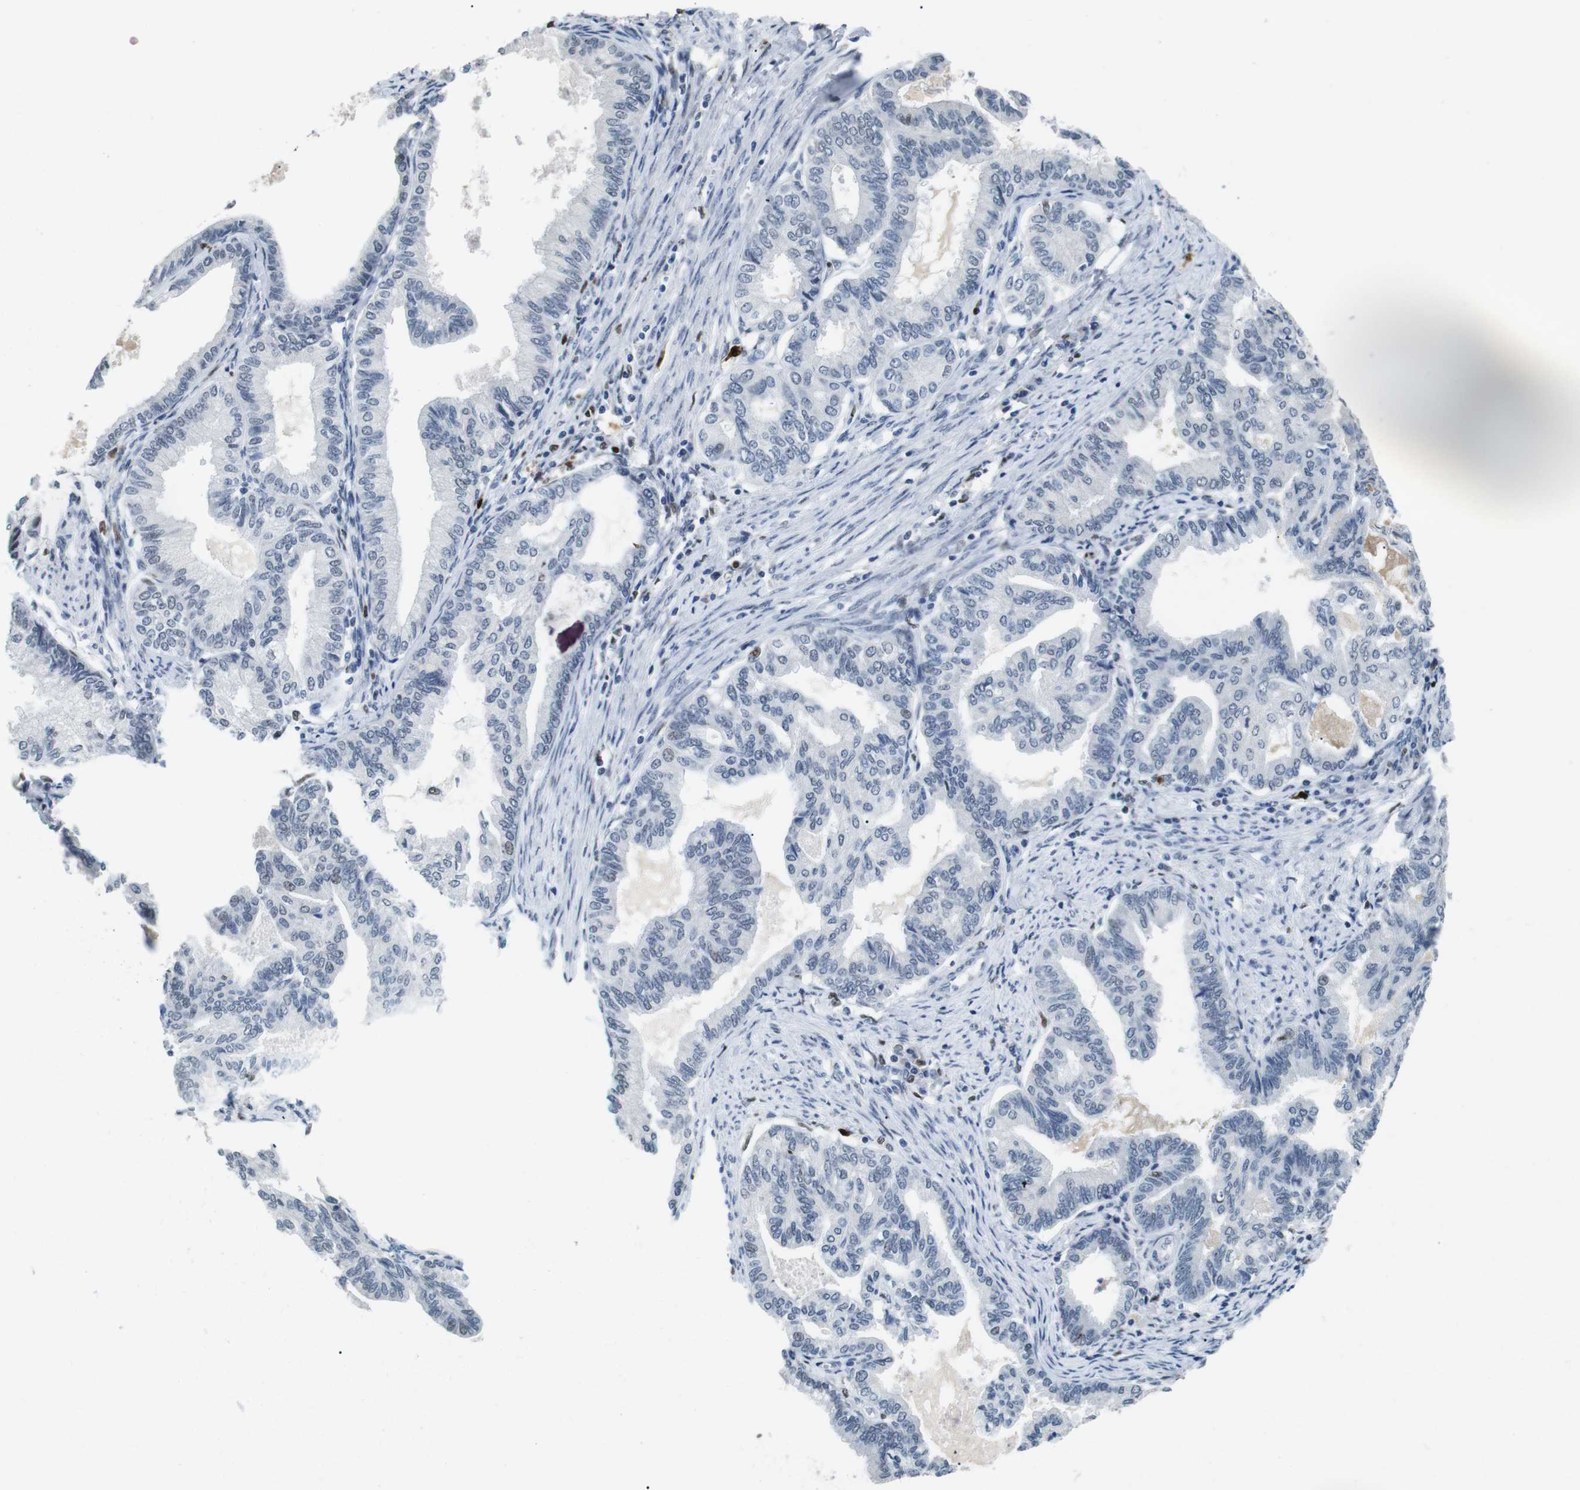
{"staining": {"intensity": "negative", "quantity": "none", "location": "none"}, "tissue": "endometrial cancer", "cell_type": "Tumor cells", "image_type": "cancer", "snomed": [{"axis": "morphology", "description": "Adenocarcinoma, NOS"}, {"axis": "topography", "description": "Endometrium"}], "caption": "Immunohistochemistry histopathology image of neoplastic tissue: endometrial adenocarcinoma stained with DAB (3,3'-diaminobenzidine) reveals no significant protein positivity in tumor cells.", "gene": "IRF8", "patient": {"sex": "female", "age": 86}}